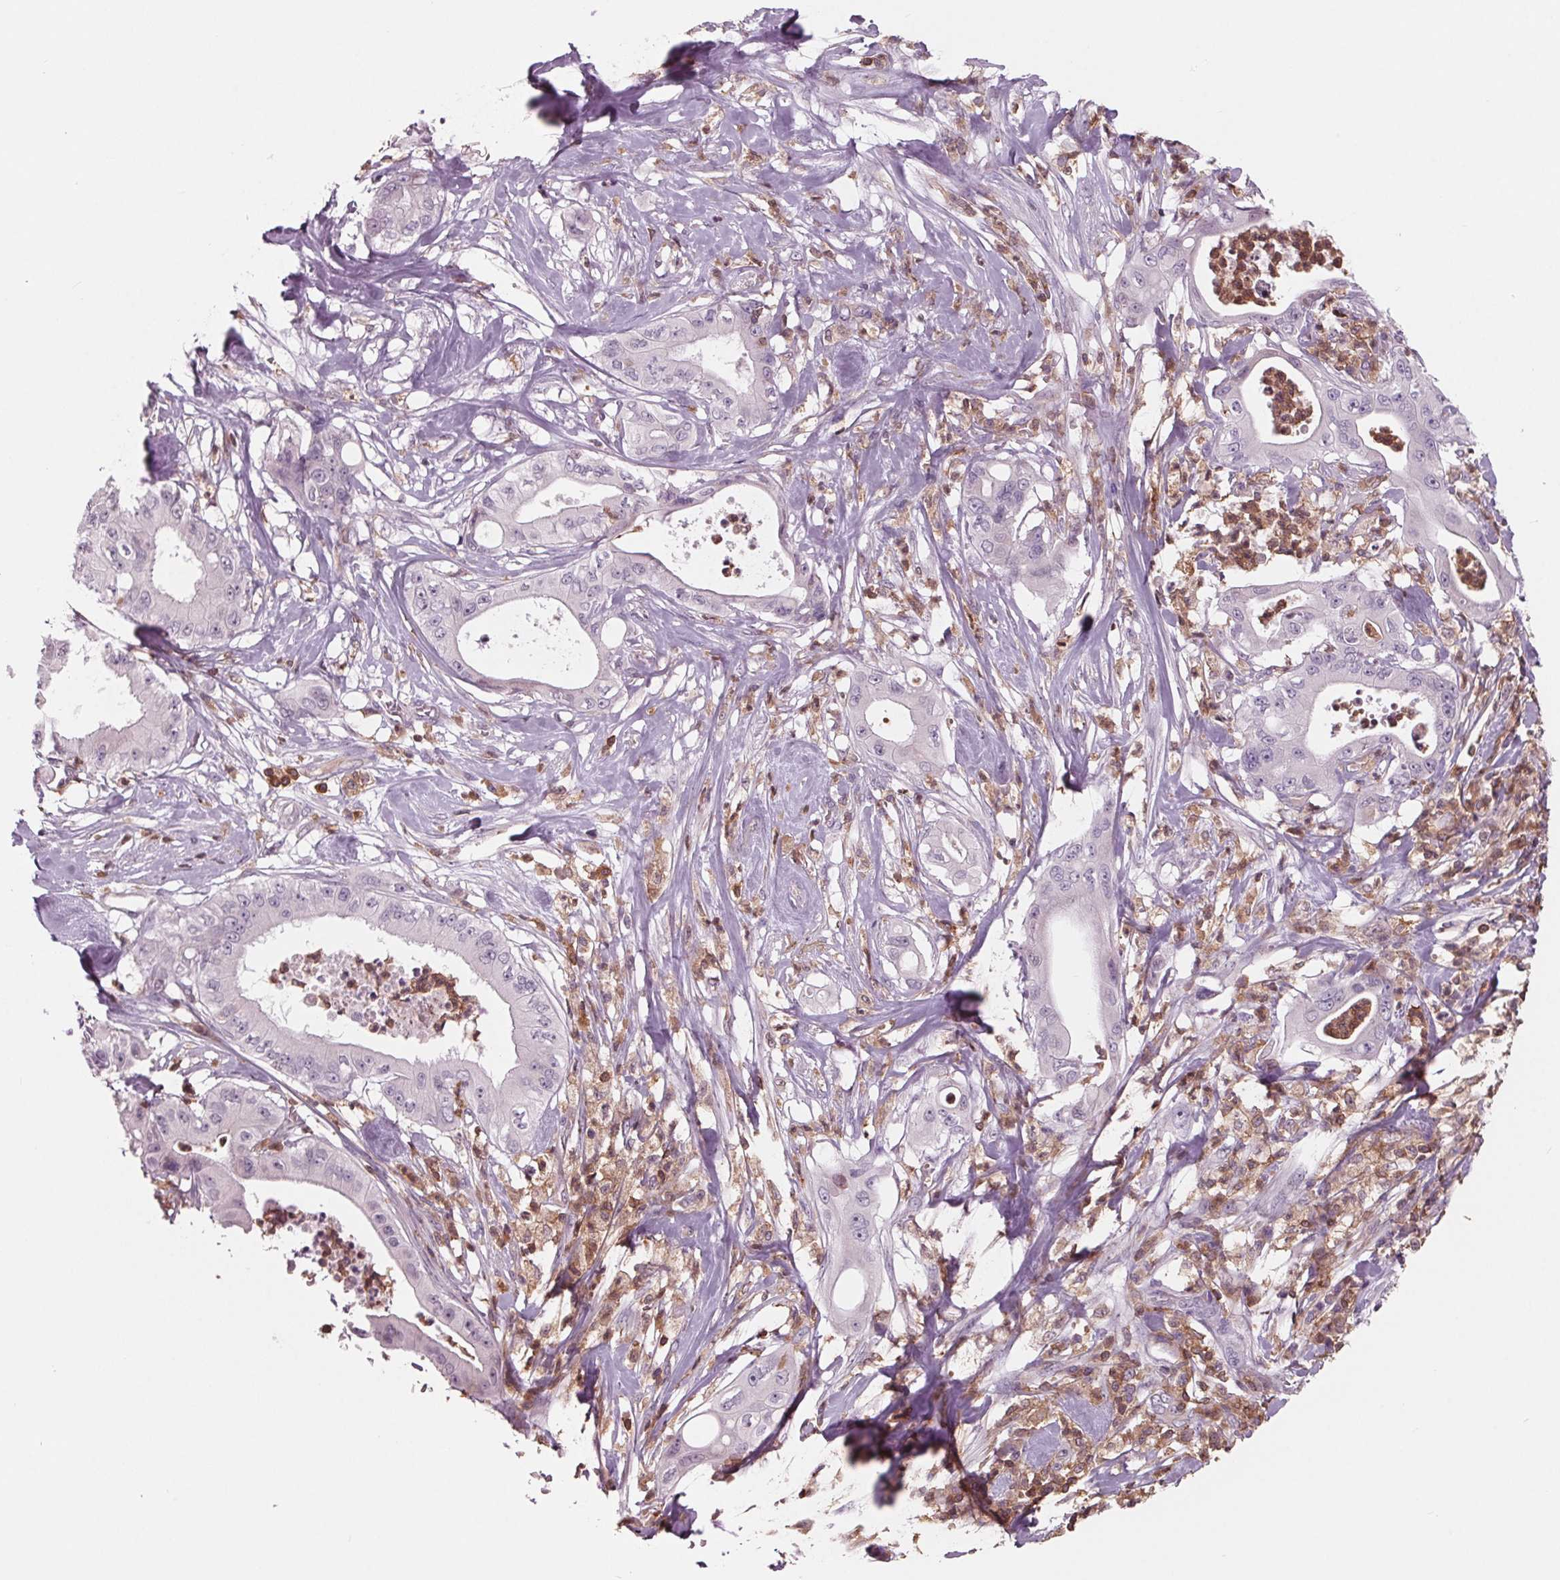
{"staining": {"intensity": "negative", "quantity": "none", "location": "none"}, "tissue": "pancreatic cancer", "cell_type": "Tumor cells", "image_type": "cancer", "snomed": [{"axis": "morphology", "description": "Adenocarcinoma, NOS"}, {"axis": "topography", "description": "Pancreas"}], "caption": "Adenocarcinoma (pancreatic) stained for a protein using immunohistochemistry exhibits no positivity tumor cells.", "gene": "ARHGAP25", "patient": {"sex": "male", "age": 71}}